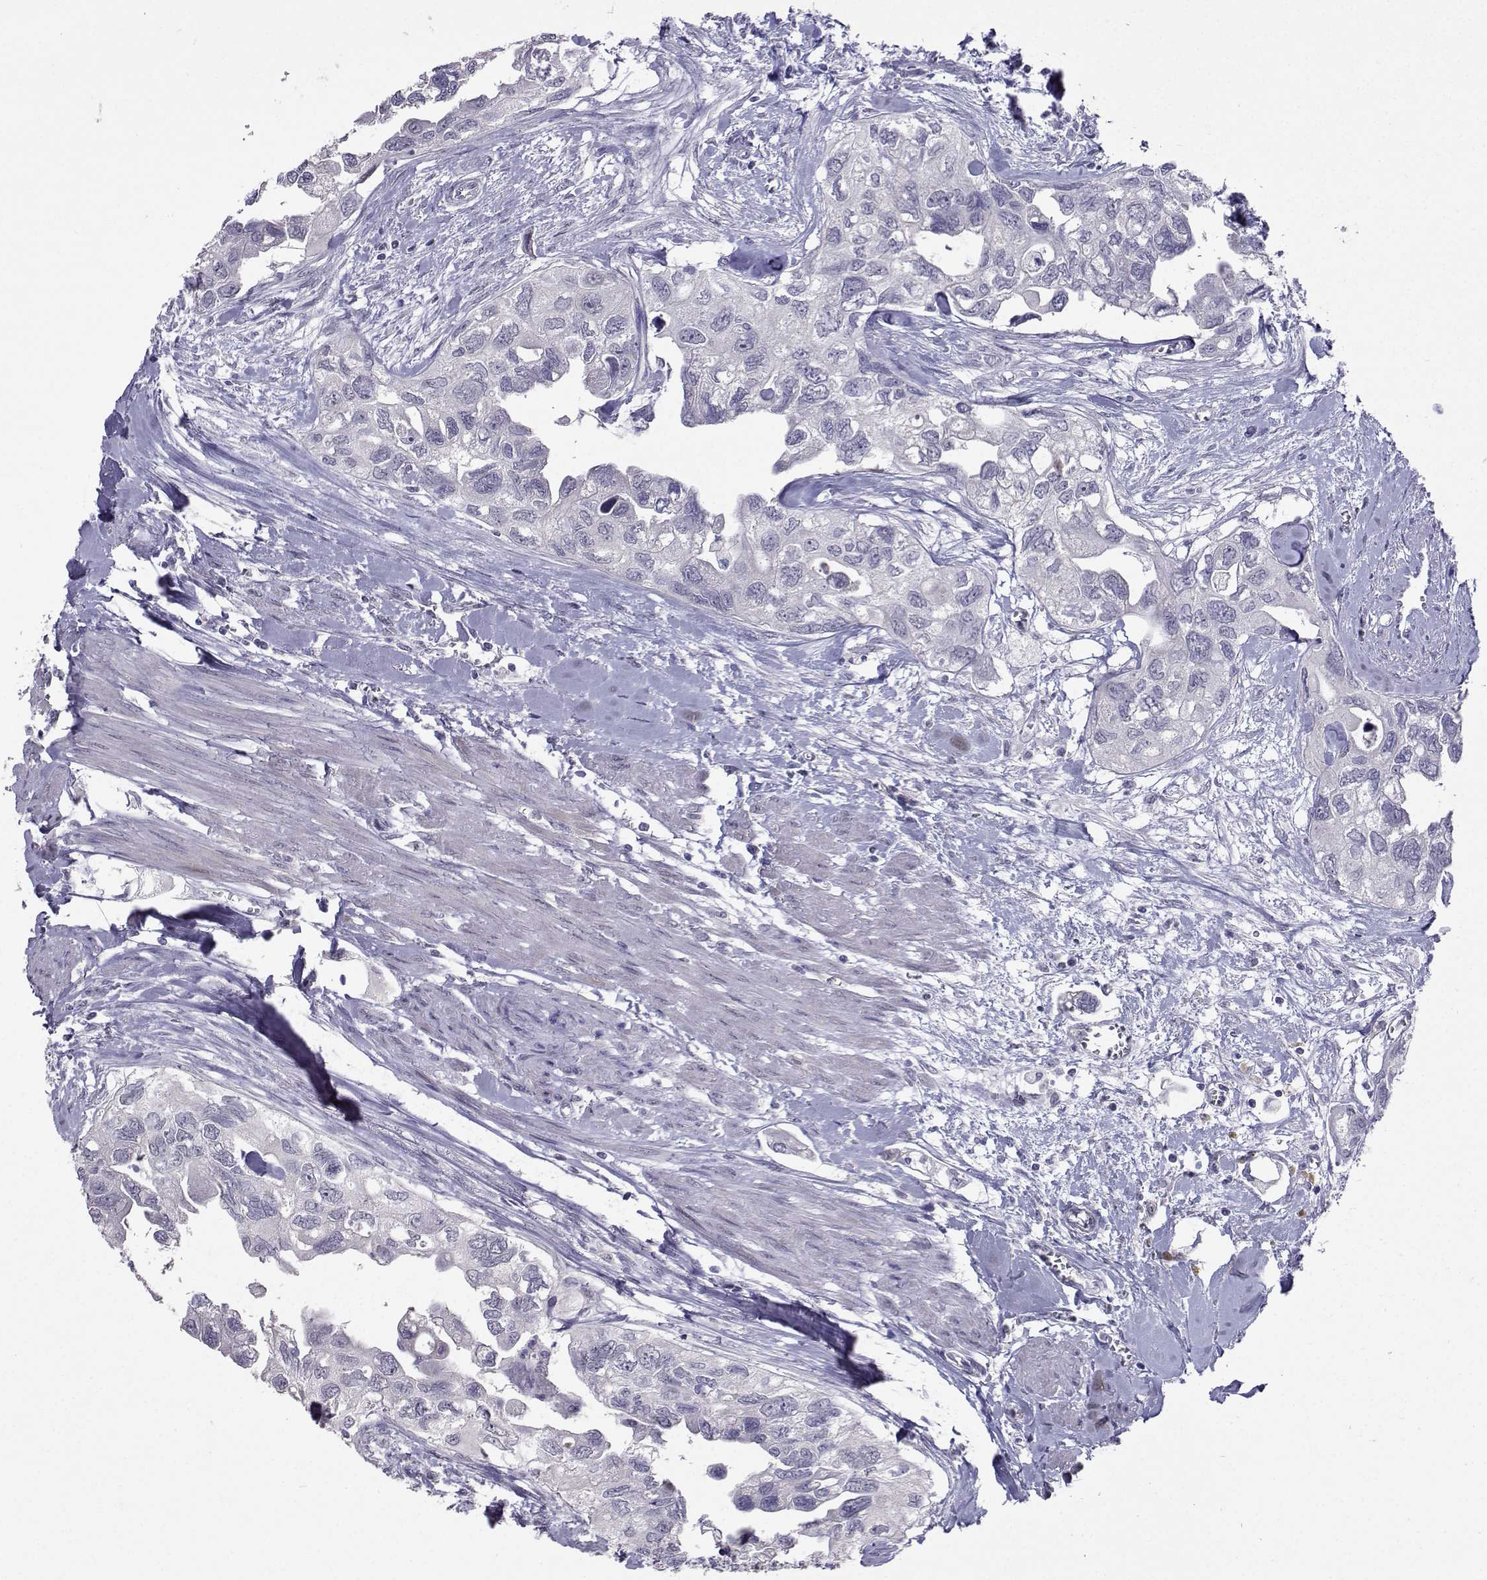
{"staining": {"intensity": "negative", "quantity": "none", "location": "none"}, "tissue": "urothelial cancer", "cell_type": "Tumor cells", "image_type": "cancer", "snomed": [{"axis": "morphology", "description": "Urothelial carcinoma, High grade"}, {"axis": "topography", "description": "Urinary bladder"}], "caption": "High-grade urothelial carcinoma was stained to show a protein in brown. There is no significant staining in tumor cells. (DAB immunohistochemistry (IHC) visualized using brightfield microscopy, high magnification).", "gene": "CARTPT", "patient": {"sex": "male", "age": 59}}